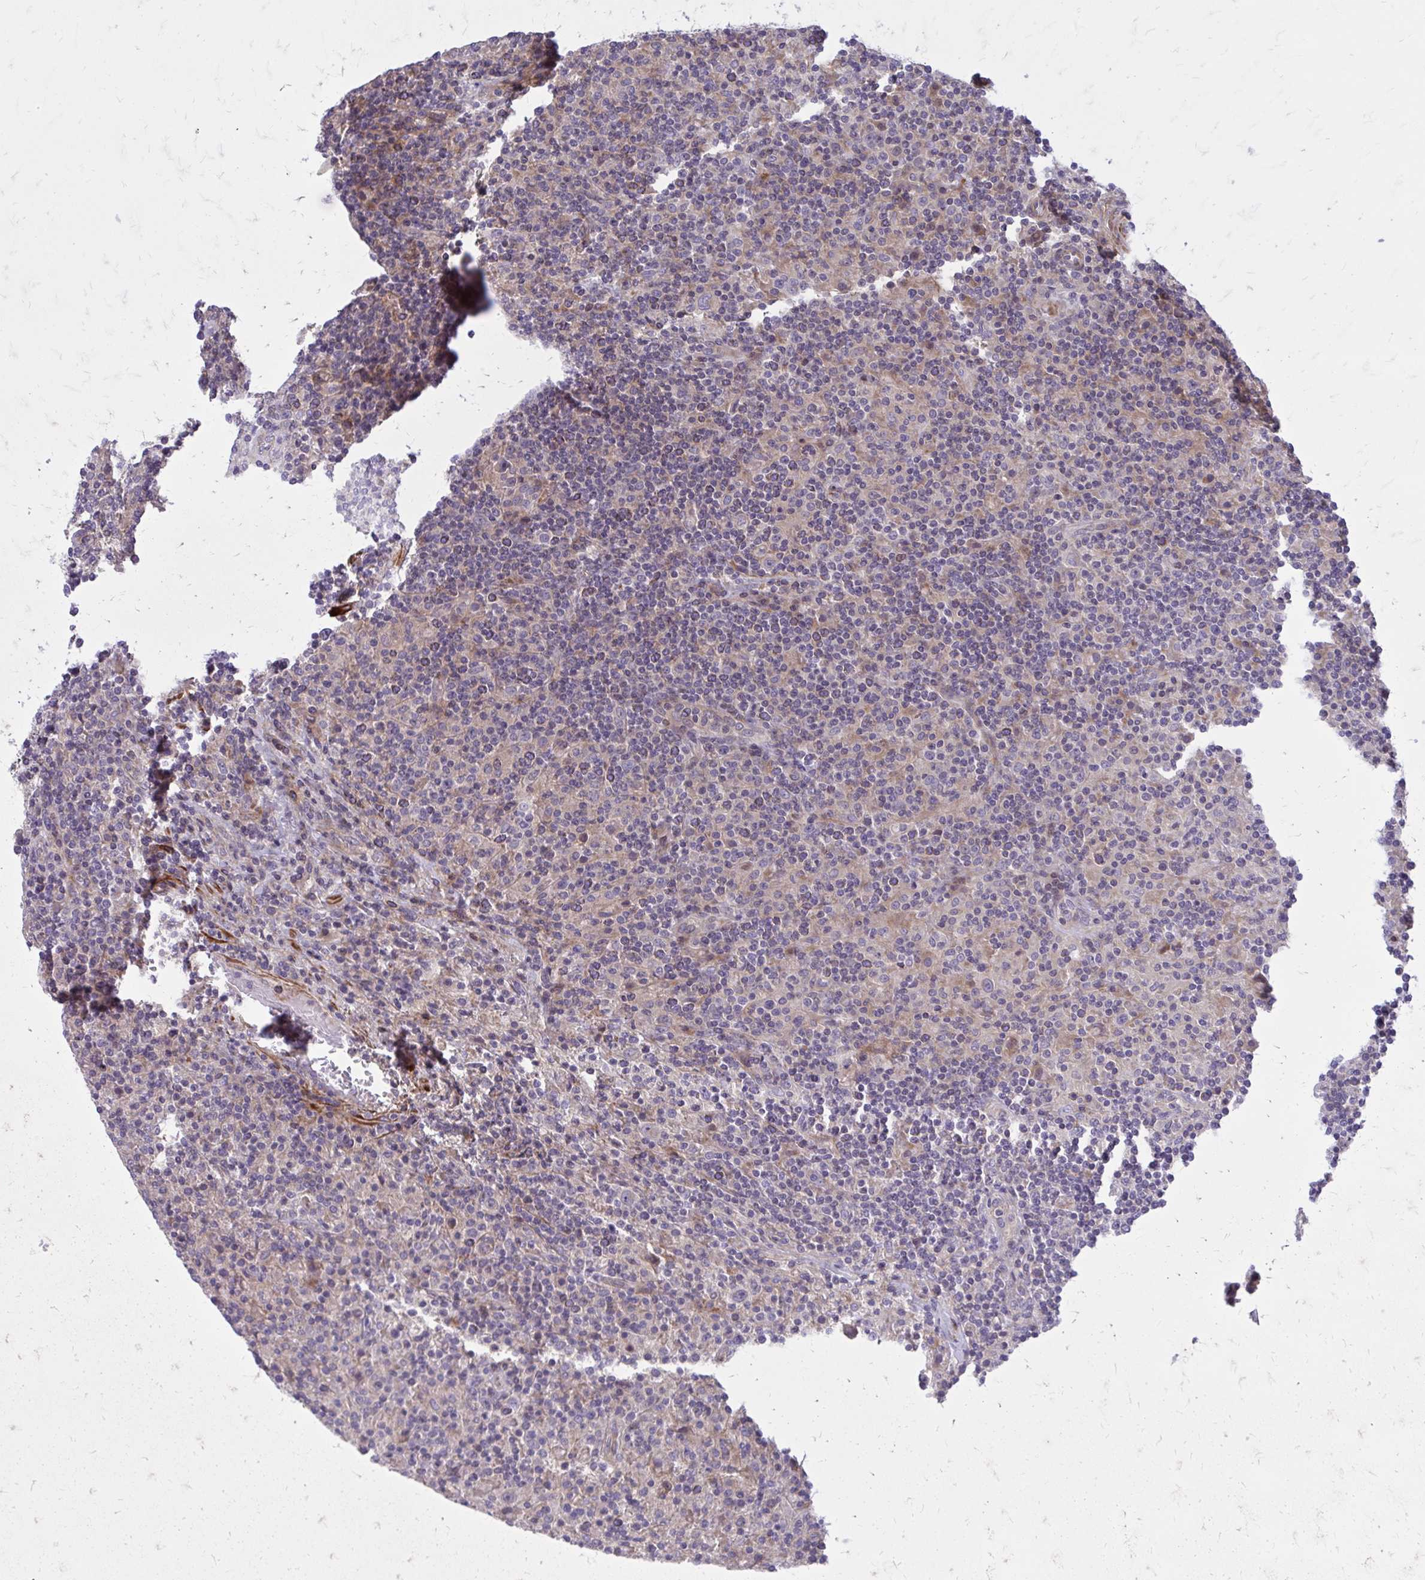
{"staining": {"intensity": "negative", "quantity": "none", "location": "none"}, "tissue": "lymphoma", "cell_type": "Tumor cells", "image_type": "cancer", "snomed": [{"axis": "morphology", "description": "Hodgkin's disease, NOS"}, {"axis": "topography", "description": "Lymph node"}], "caption": "IHC photomicrograph of neoplastic tissue: Hodgkin's disease stained with DAB displays no significant protein positivity in tumor cells.", "gene": "FAP", "patient": {"sex": "male", "age": 70}}